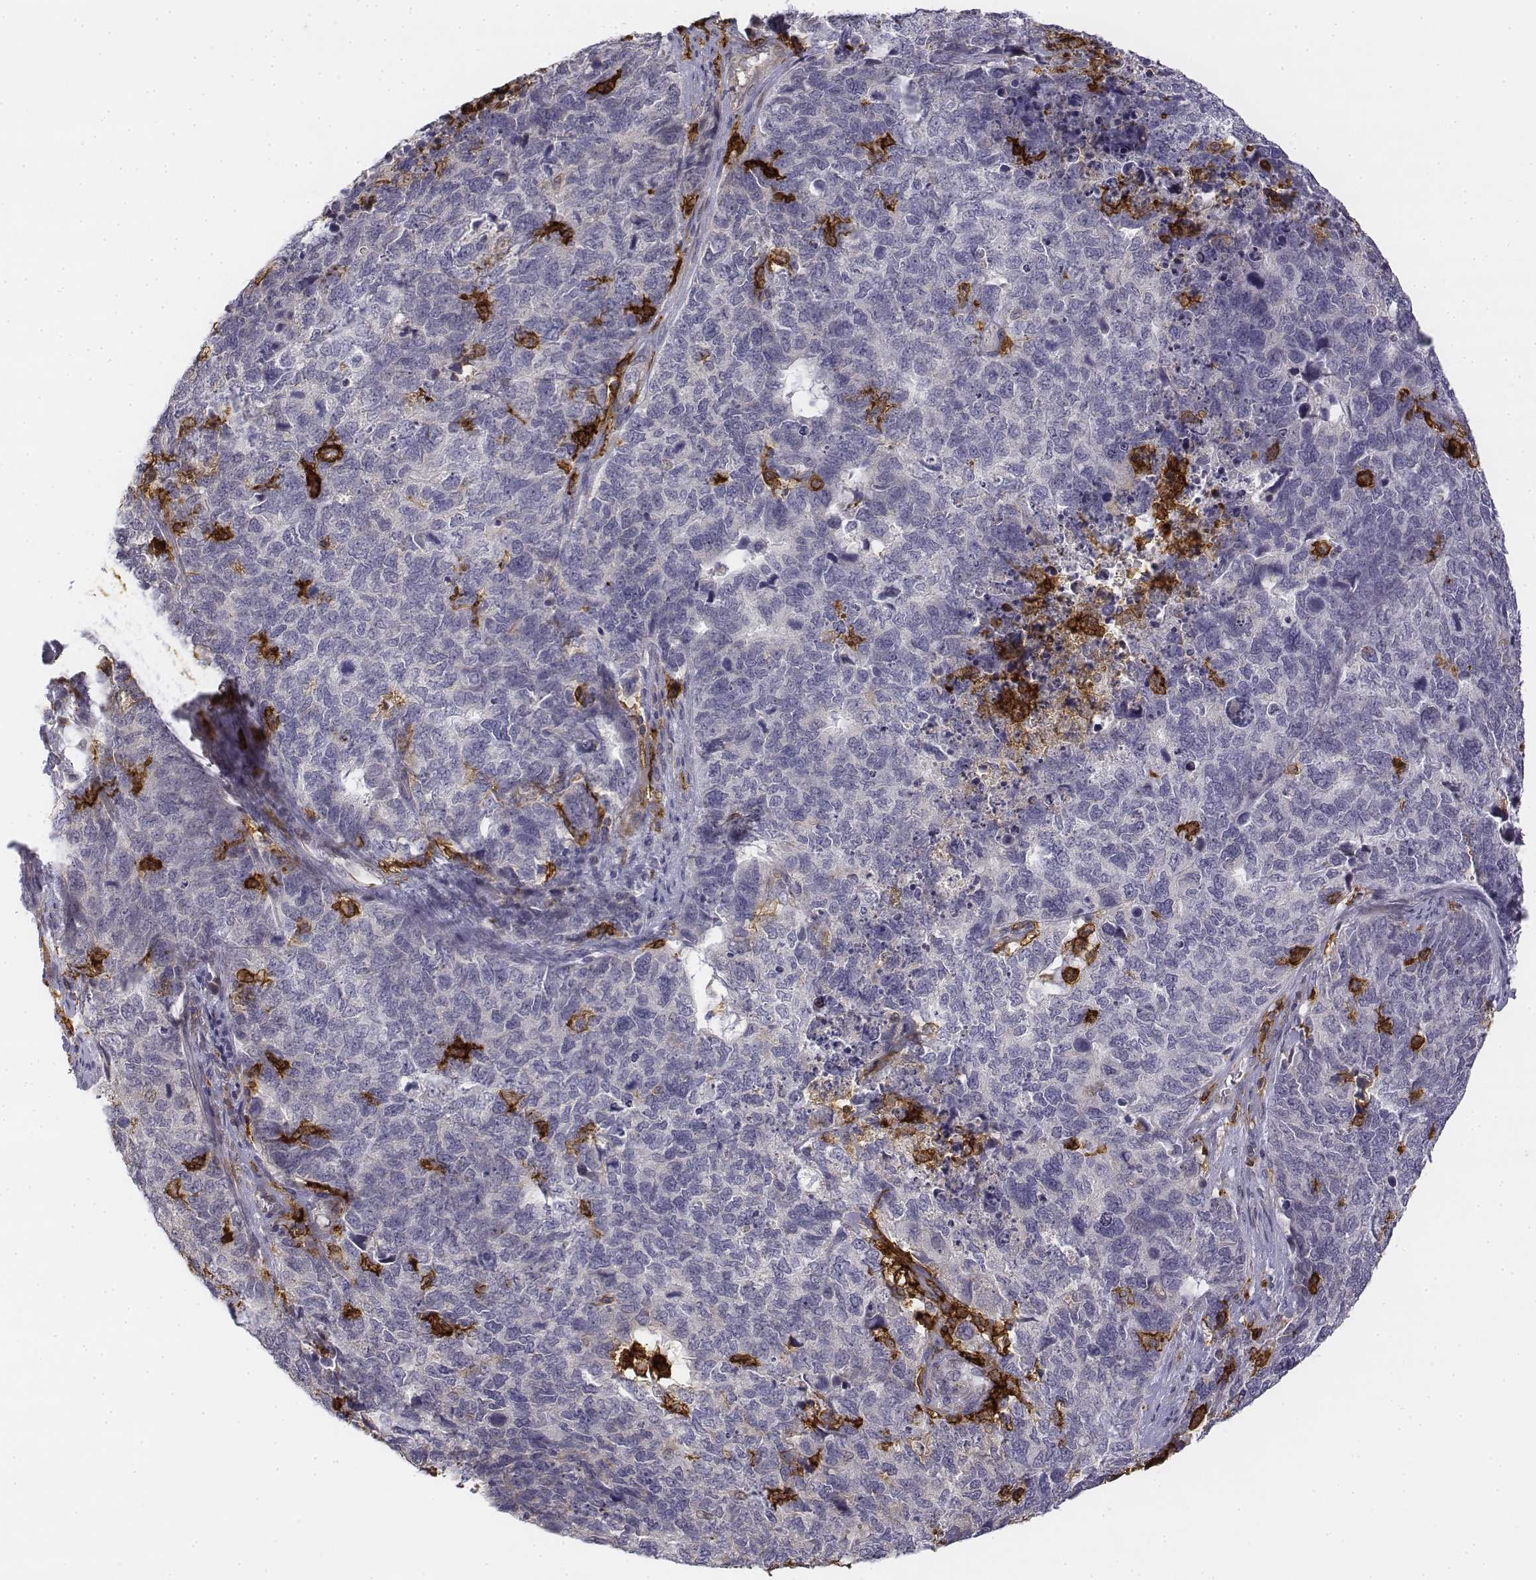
{"staining": {"intensity": "negative", "quantity": "none", "location": "none"}, "tissue": "cervical cancer", "cell_type": "Tumor cells", "image_type": "cancer", "snomed": [{"axis": "morphology", "description": "Squamous cell carcinoma, NOS"}, {"axis": "topography", "description": "Cervix"}], "caption": "Tumor cells are negative for protein expression in human cervical squamous cell carcinoma.", "gene": "CD14", "patient": {"sex": "female", "age": 63}}